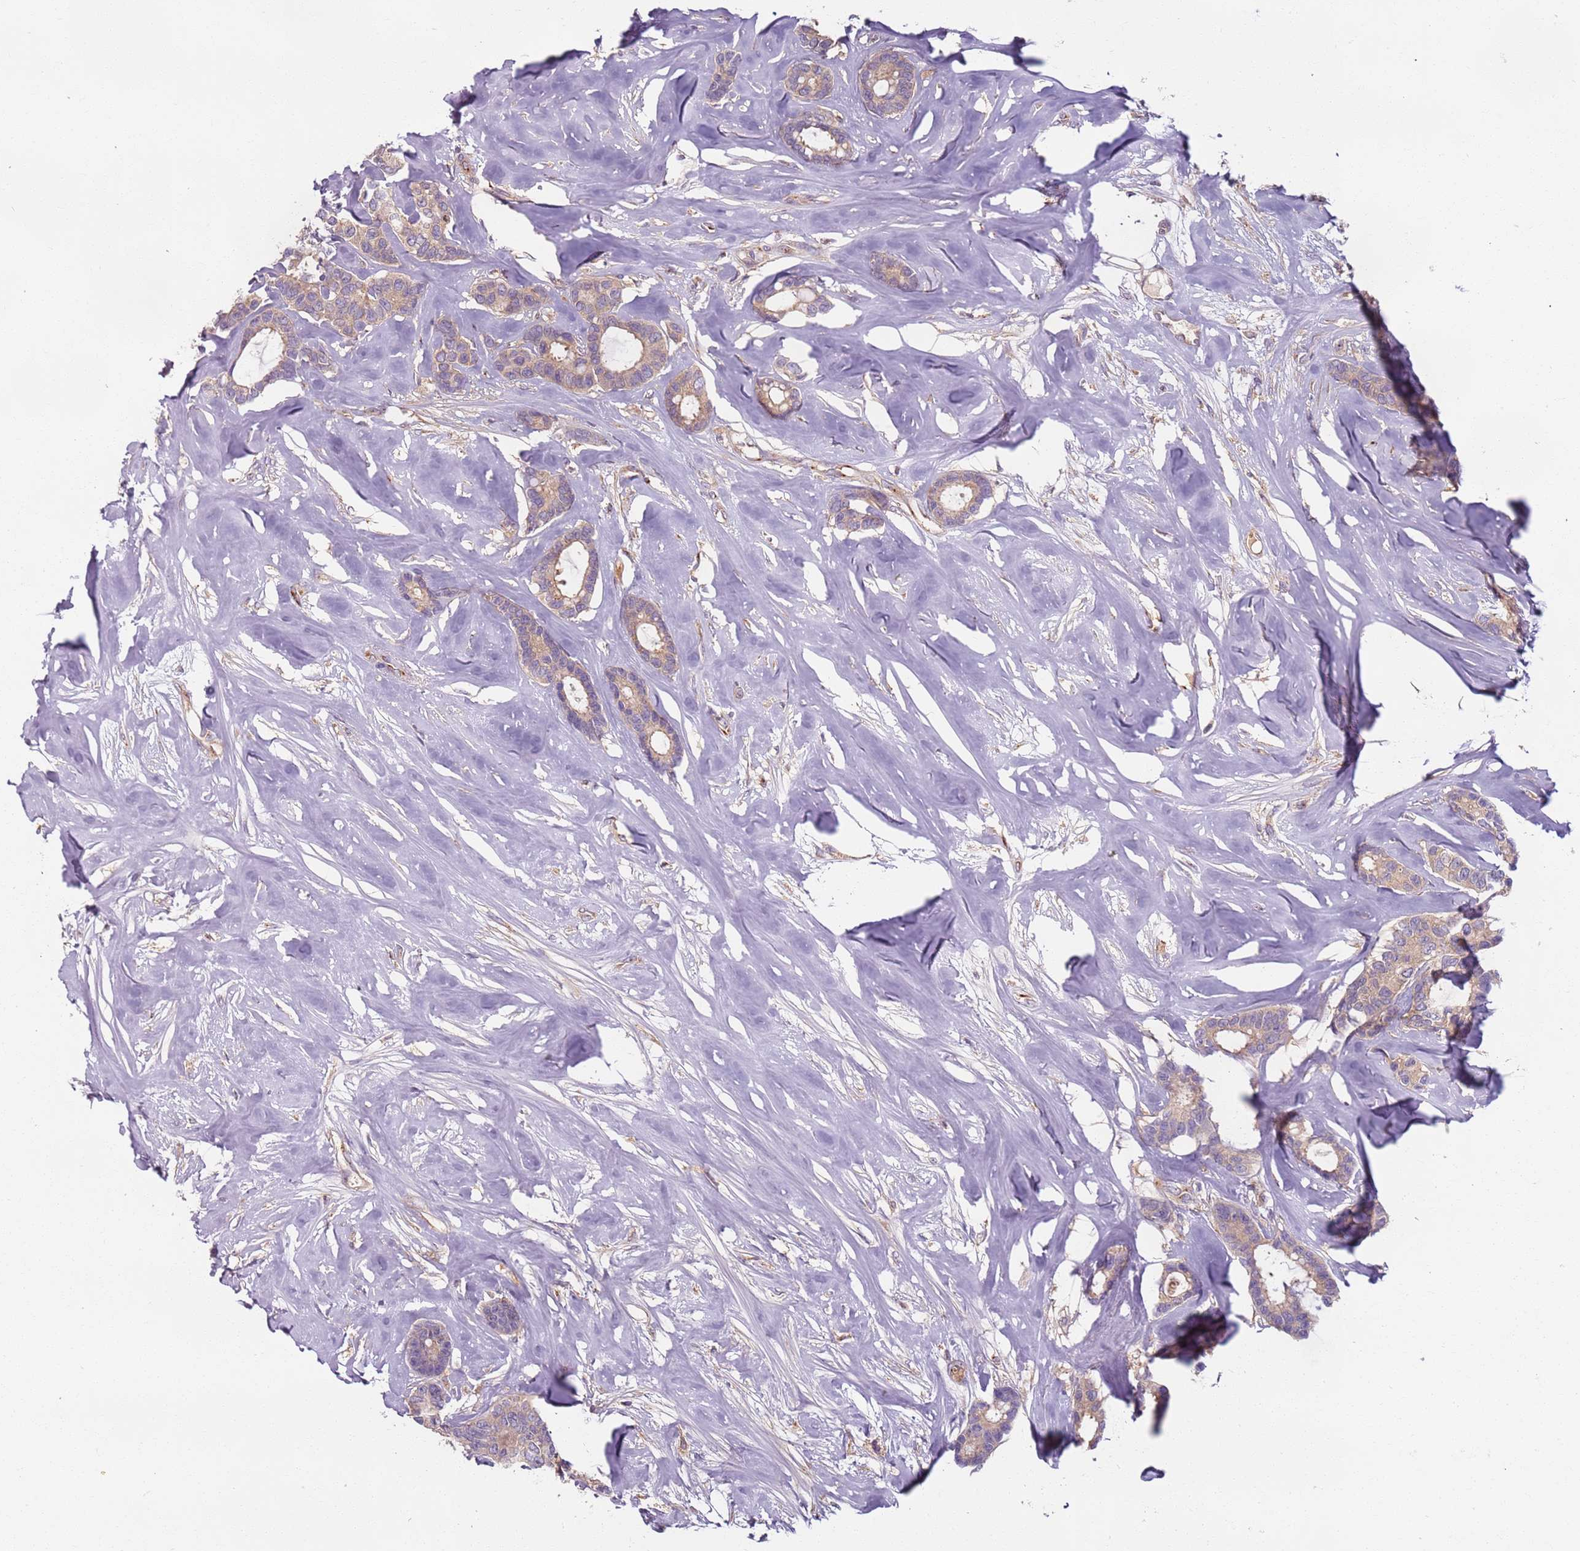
{"staining": {"intensity": "weak", "quantity": ">75%", "location": "cytoplasmic/membranous"}, "tissue": "breast cancer", "cell_type": "Tumor cells", "image_type": "cancer", "snomed": [{"axis": "morphology", "description": "Duct carcinoma"}, {"axis": "topography", "description": "Breast"}], "caption": "Invasive ductal carcinoma (breast) was stained to show a protein in brown. There is low levels of weak cytoplasmic/membranous staining in about >75% of tumor cells. The staining was performed using DAB (3,3'-diaminobenzidine) to visualize the protein expression in brown, while the nuclei were stained in blue with hematoxylin (Magnification: 20x).", "gene": "AKTIP", "patient": {"sex": "female", "age": 87}}